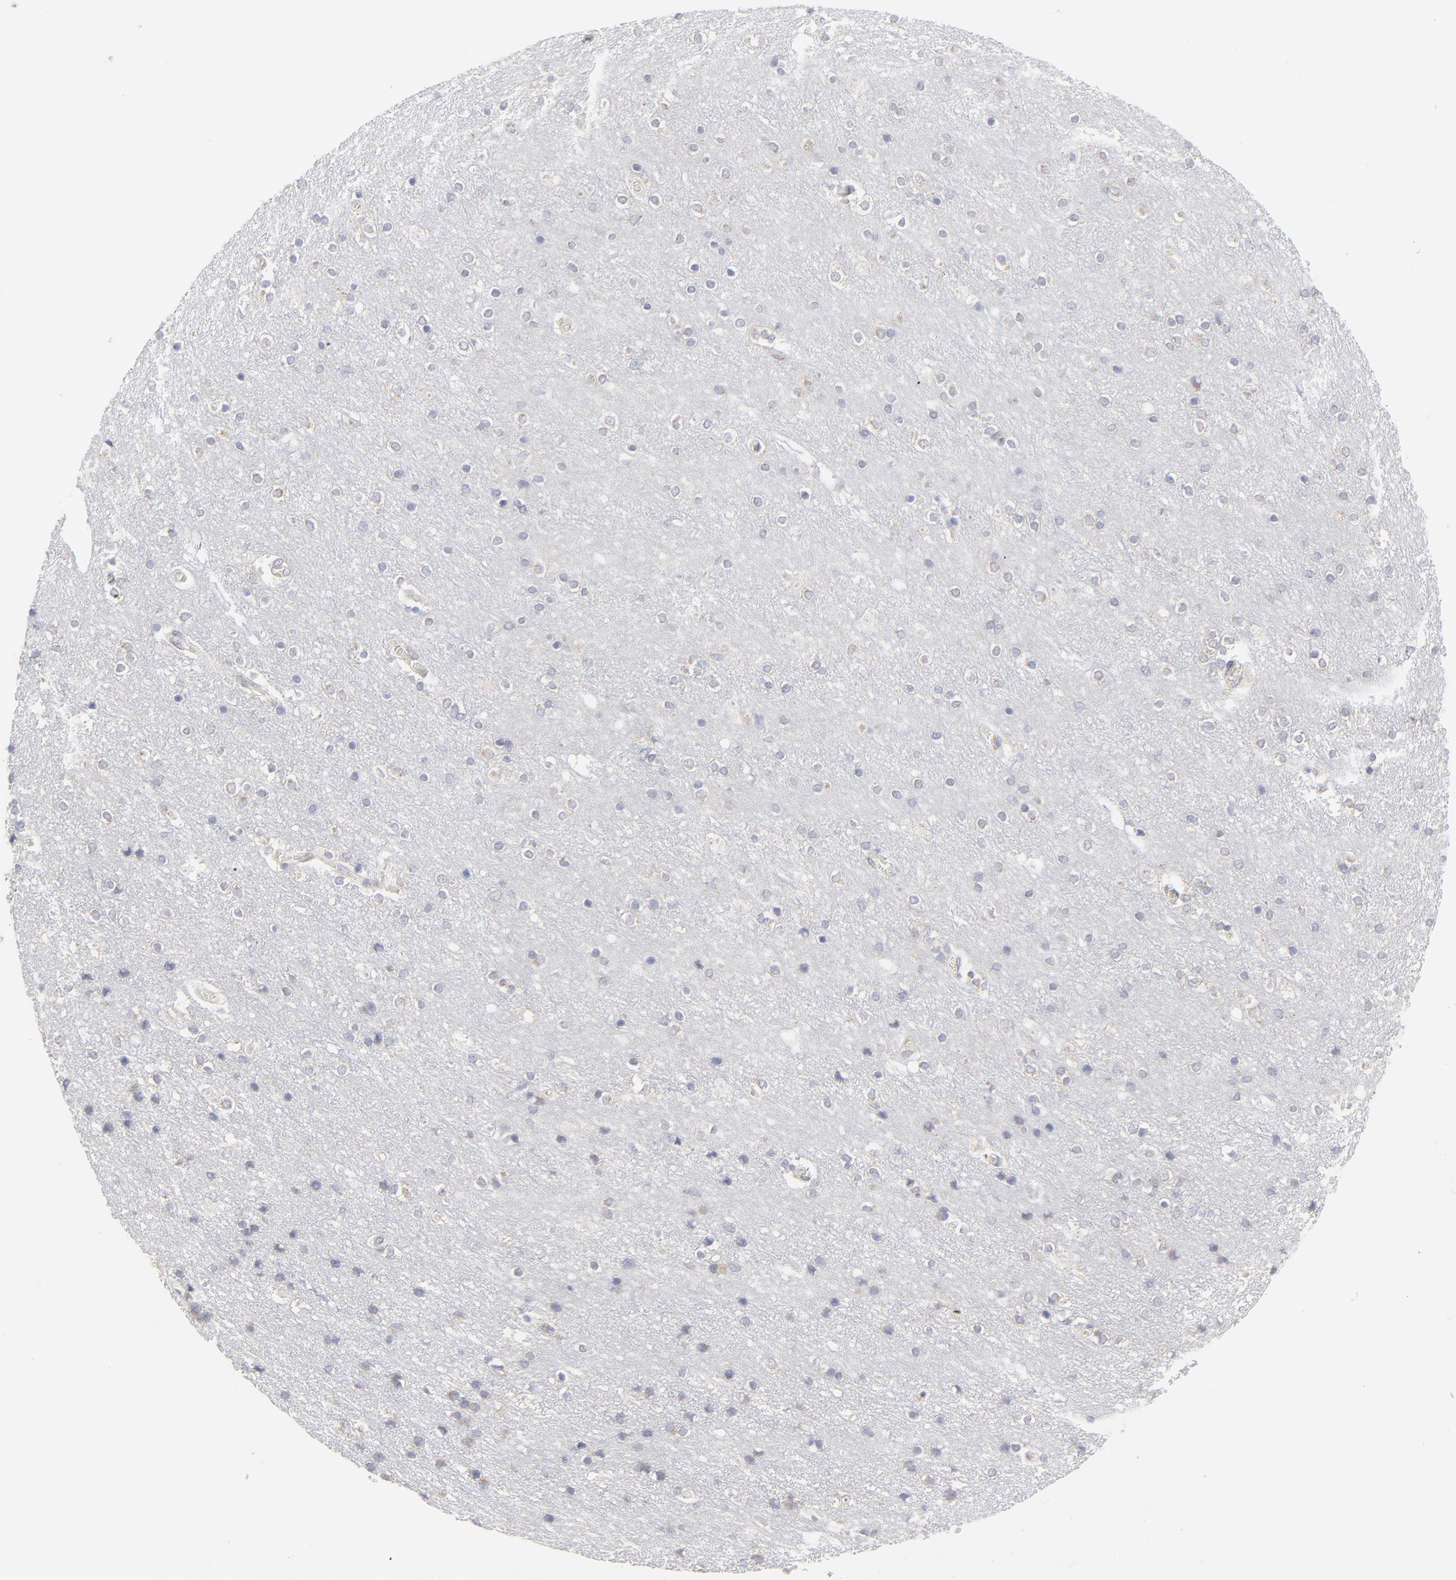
{"staining": {"intensity": "negative", "quantity": "none", "location": "none"}, "tissue": "cerebral cortex", "cell_type": "Endothelial cells", "image_type": "normal", "snomed": [{"axis": "morphology", "description": "Normal tissue, NOS"}, {"axis": "topography", "description": "Cerebral cortex"}], "caption": "DAB immunohistochemical staining of normal human cerebral cortex shows no significant expression in endothelial cells. (IHC, brightfield microscopy, high magnification).", "gene": "NCAPH", "patient": {"sex": "female", "age": 54}}